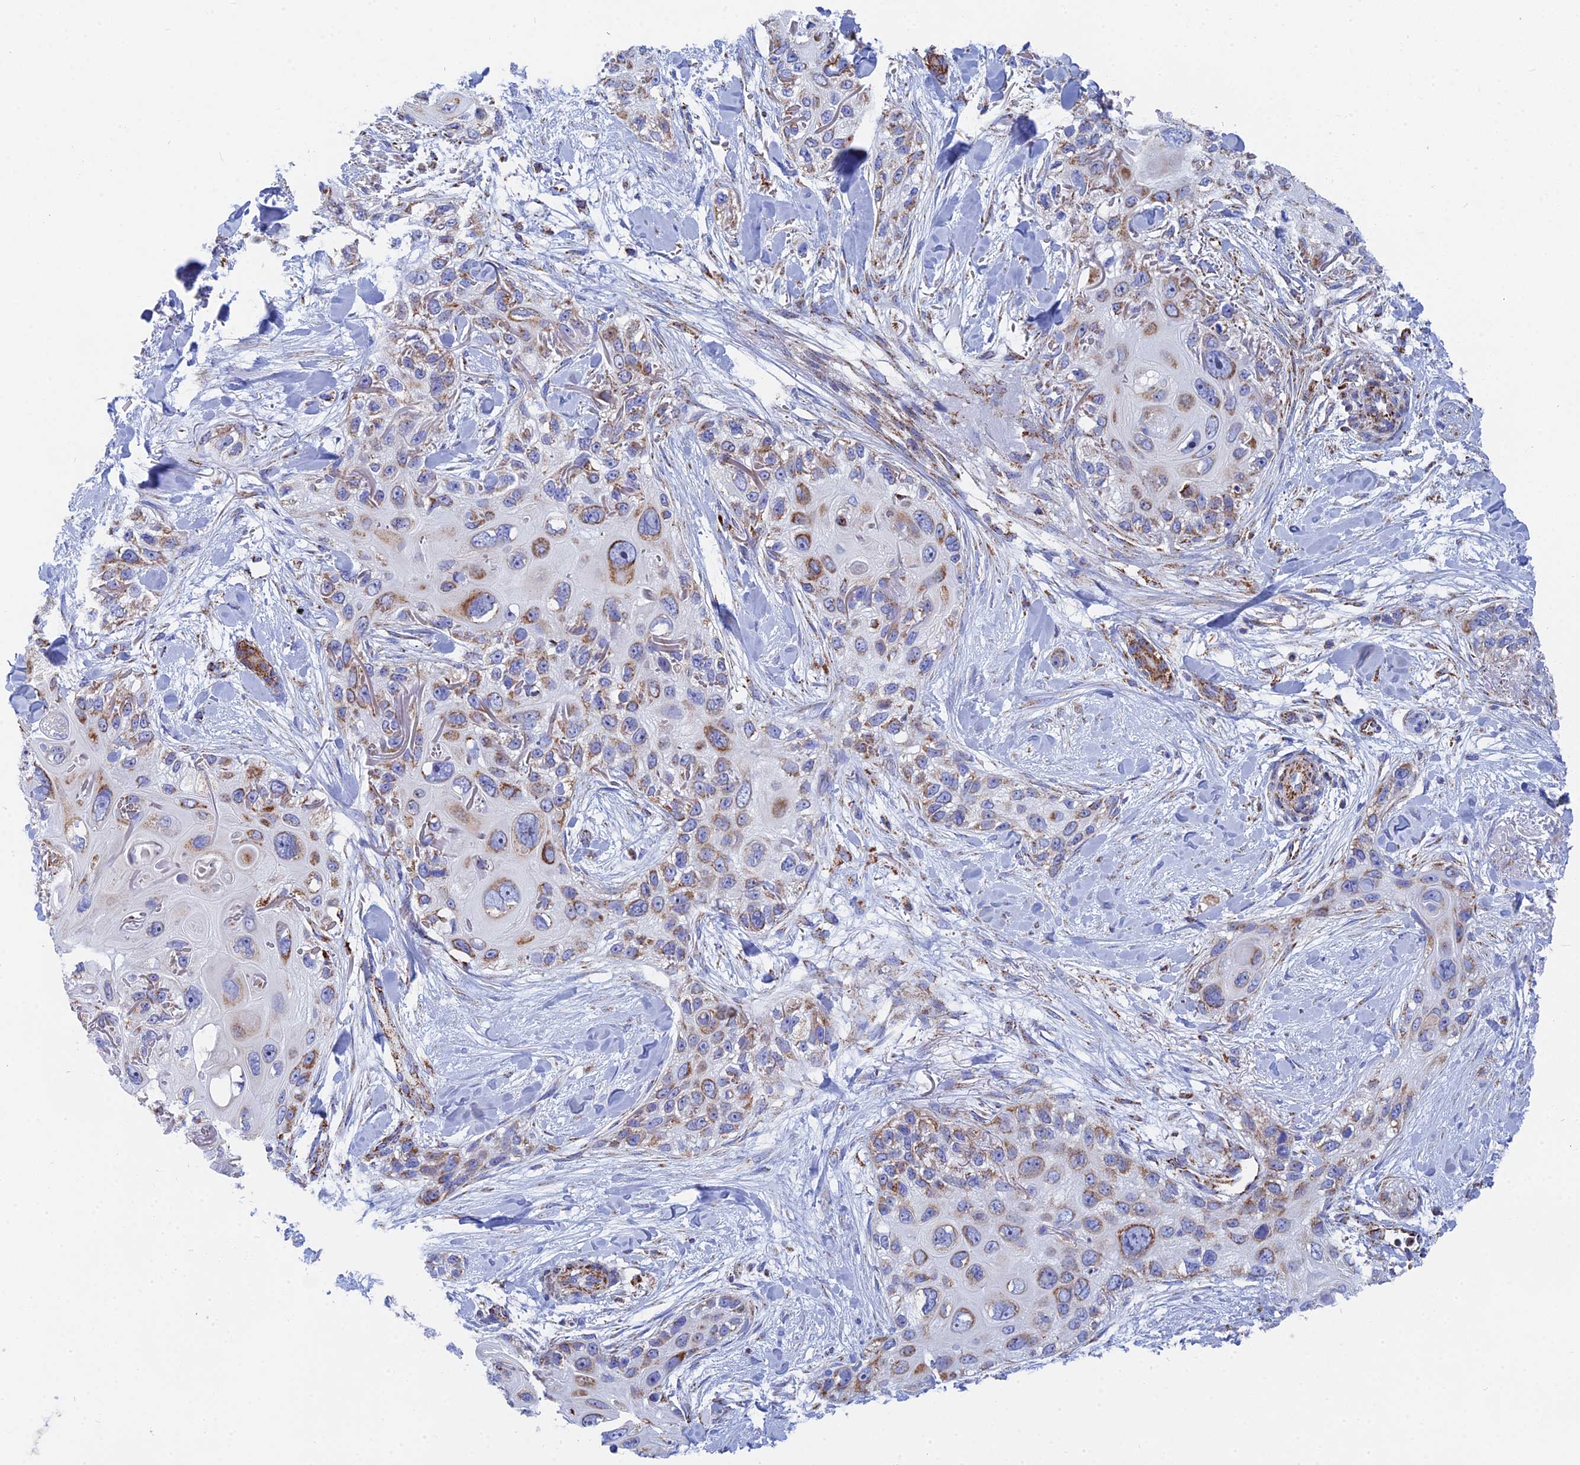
{"staining": {"intensity": "moderate", "quantity": ">75%", "location": "cytoplasmic/membranous"}, "tissue": "skin cancer", "cell_type": "Tumor cells", "image_type": "cancer", "snomed": [{"axis": "morphology", "description": "Normal tissue, NOS"}, {"axis": "morphology", "description": "Squamous cell carcinoma, NOS"}, {"axis": "topography", "description": "Skin"}], "caption": "Protein staining of skin squamous cell carcinoma tissue shows moderate cytoplasmic/membranous staining in approximately >75% of tumor cells.", "gene": "NDUFA5", "patient": {"sex": "male", "age": 72}}